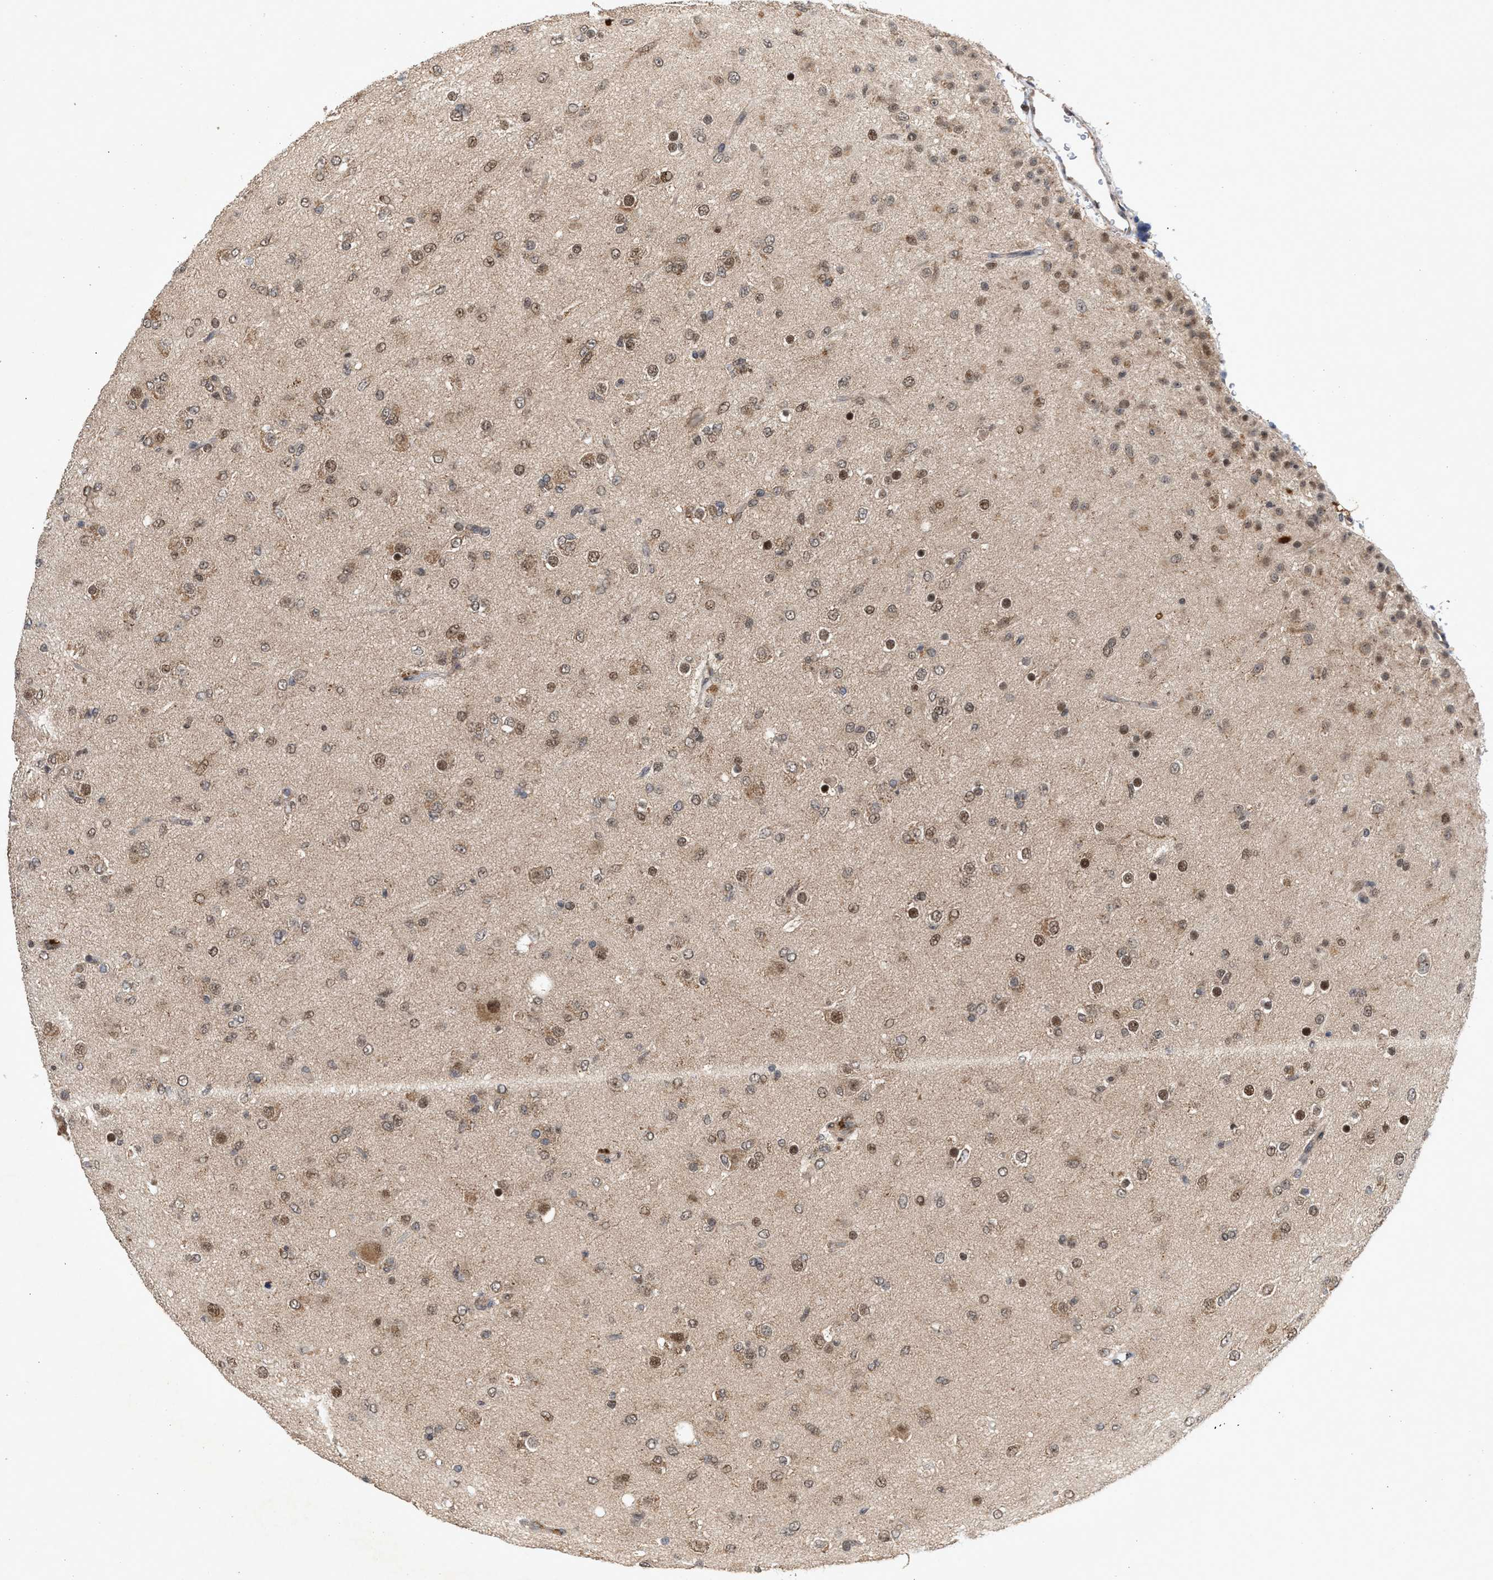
{"staining": {"intensity": "weak", "quantity": ">75%", "location": "nuclear"}, "tissue": "glioma", "cell_type": "Tumor cells", "image_type": "cancer", "snomed": [{"axis": "morphology", "description": "Glioma, malignant, Low grade"}, {"axis": "topography", "description": "Brain"}], "caption": "Protein positivity by immunohistochemistry (IHC) displays weak nuclear expression in approximately >75% of tumor cells in malignant glioma (low-grade). (Brightfield microscopy of DAB IHC at high magnification).", "gene": "MKNK2", "patient": {"sex": "male", "age": 65}}